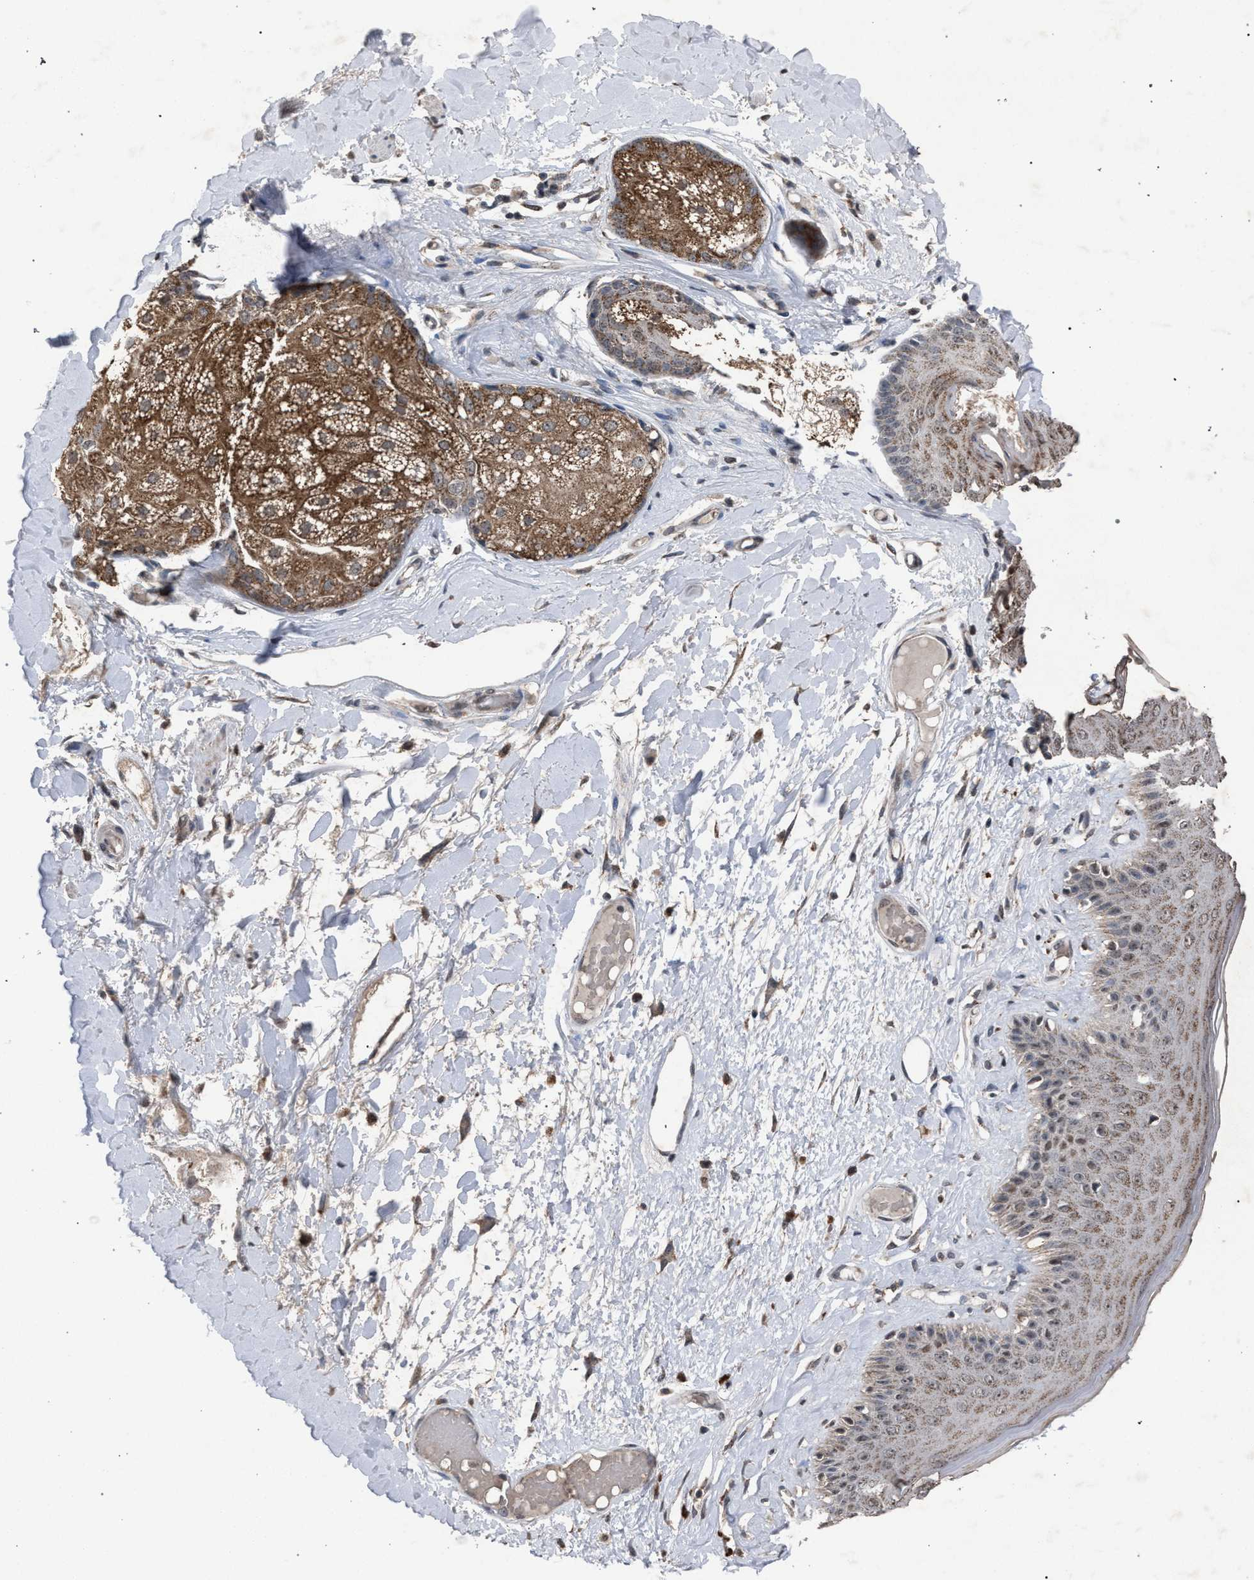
{"staining": {"intensity": "weak", "quantity": "25%-75%", "location": "cytoplasmic/membranous"}, "tissue": "skin", "cell_type": "Epidermal cells", "image_type": "normal", "snomed": [{"axis": "morphology", "description": "Normal tissue, NOS"}, {"axis": "topography", "description": "Vulva"}], "caption": "DAB immunohistochemical staining of unremarkable skin exhibits weak cytoplasmic/membranous protein staining in approximately 25%-75% of epidermal cells. Ihc stains the protein of interest in brown and the nuclei are stained blue.", "gene": "HSD17B4", "patient": {"sex": "female", "age": 73}}